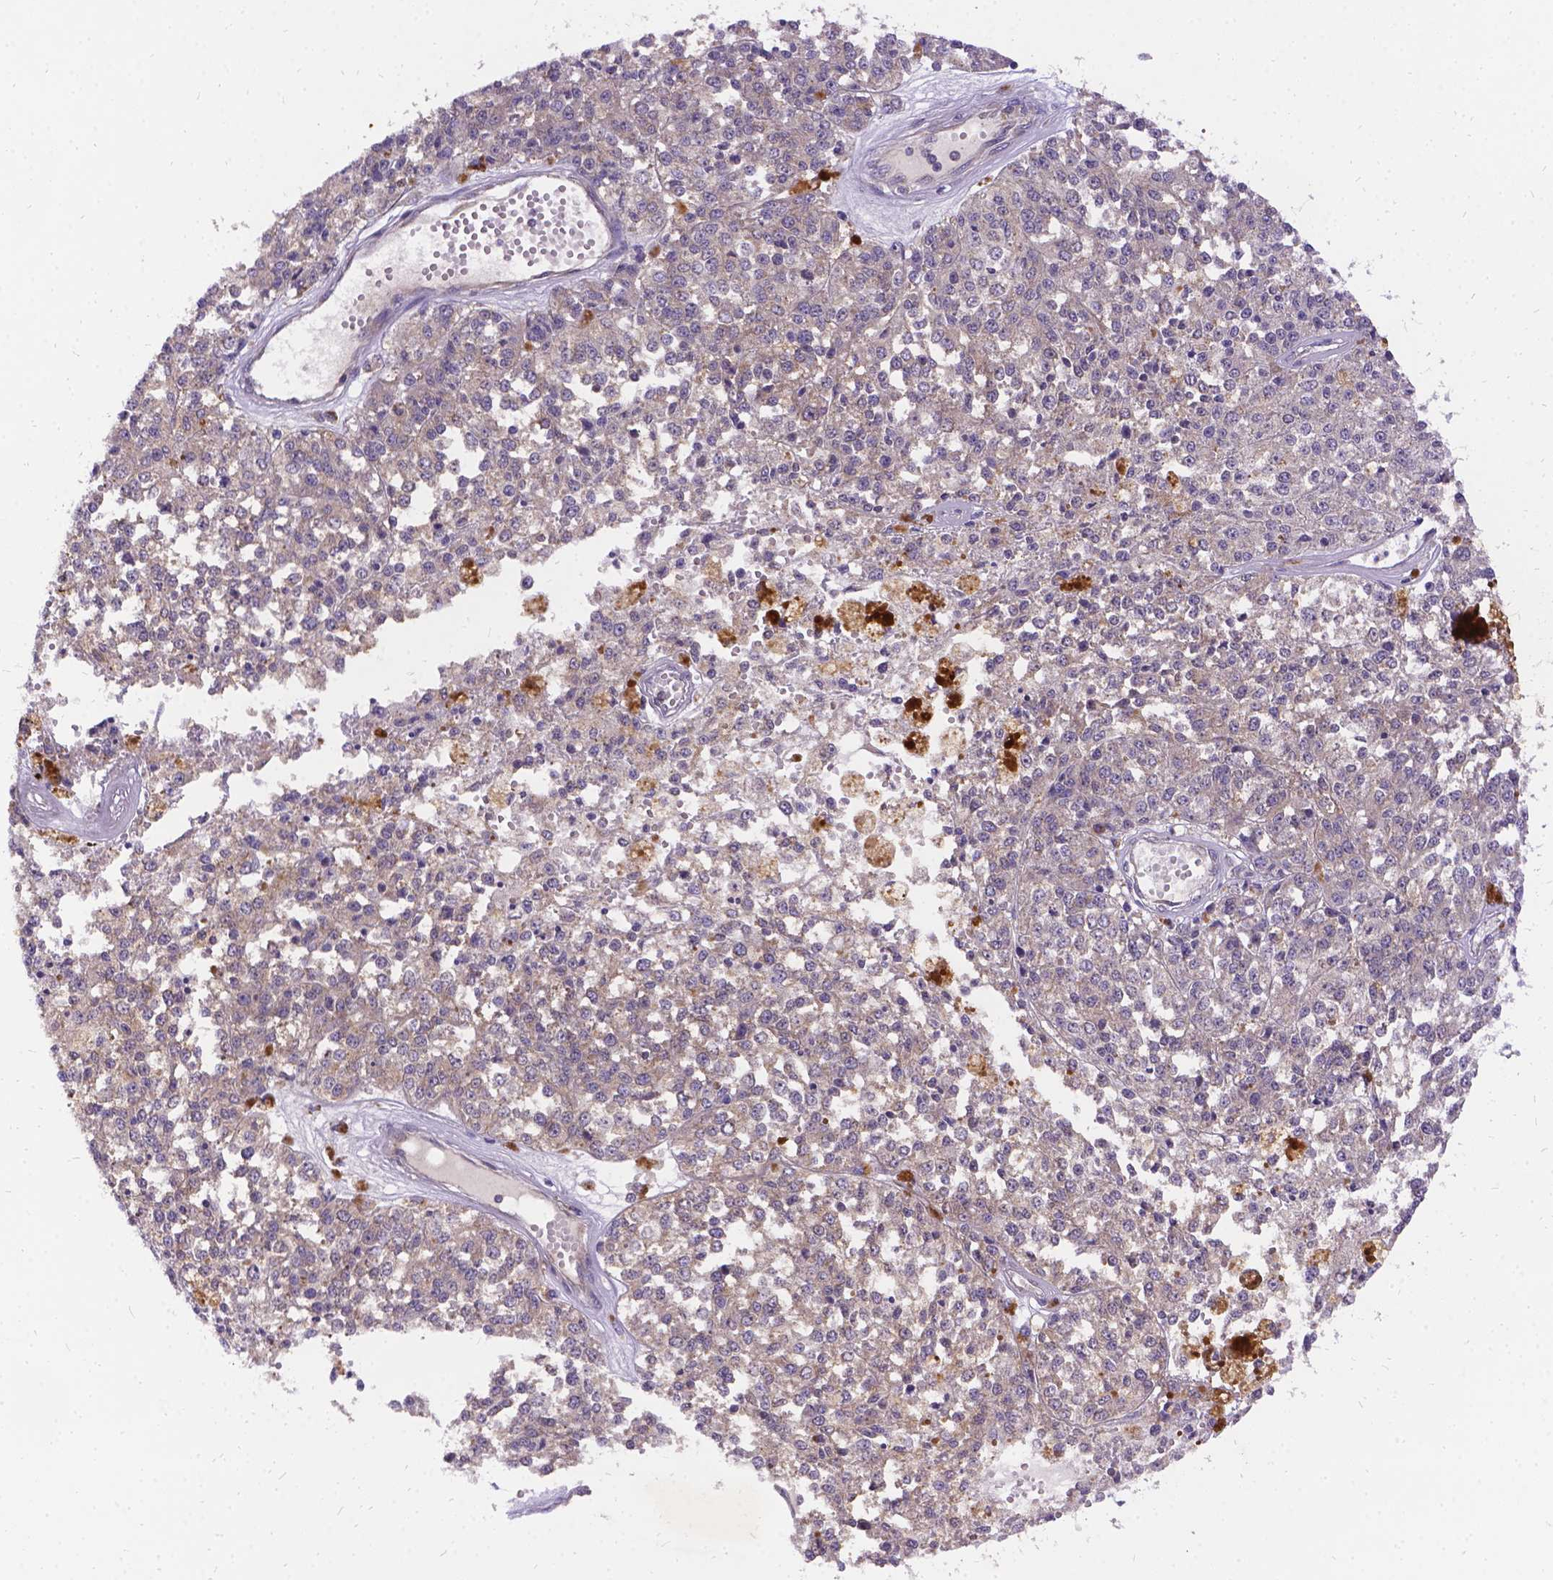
{"staining": {"intensity": "negative", "quantity": "none", "location": "none"}, "tissue": "melanoma", "cell_type": "Tumor cells", "image_type": "cancer", "snomed": [{"axis": "morphology", "description": "Malignant melanoma, Metastatic site"}, {"axis": "topography", "description": "Lymph node"}], "caption": "Immunohistochemical staining of melanoma exhibits no significant expression in tumor cells.", "gene": "DENND6A", "patient": {"sex": "female", "age": 64}}